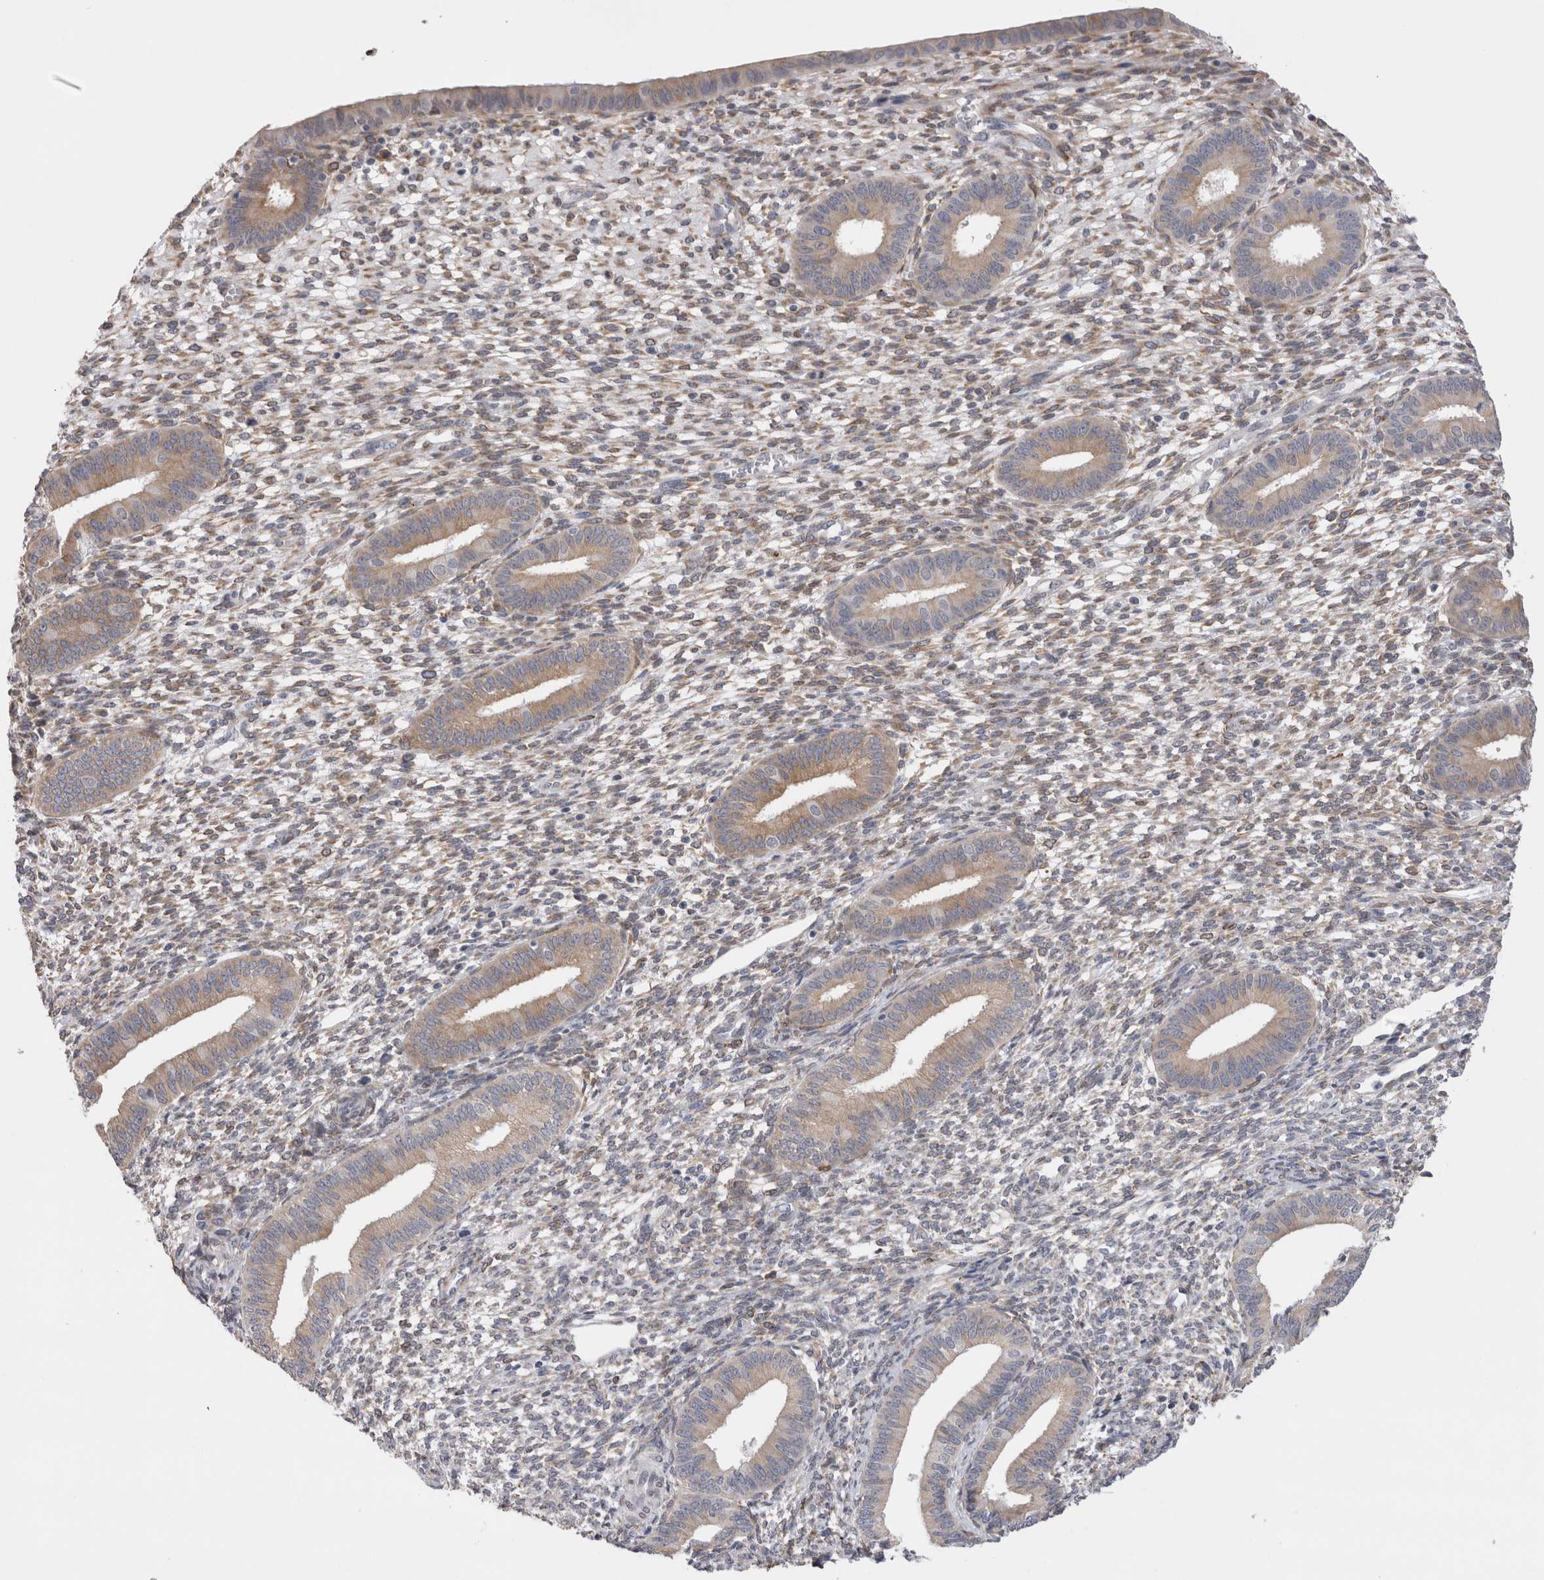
{"staining": {"intensity": "weak", "quantity": "25%-75%", "location": "nuclear"}, "tissue": "endometrium", "cell_type": "Cells in endometrial stroma", "image_type": "normal", "snomed": [{"axis": "morphology", "description": "Normal tissue, NOS"}, {"axis": "topography", "description": "Endometrium"}], "caption": "The photomicrograph exhibits a brown stain indicating the presence of a protein in the nuclear of cells in endometrial stroma in endometrium. The staining was performed using DAB to visualize the protein expression in brown, while the nuclei were stained in blue with hematoxylin (Magnification: 20x).", "gene": "VCPIP1", "patient": {"sex": "female", "age": 46}}